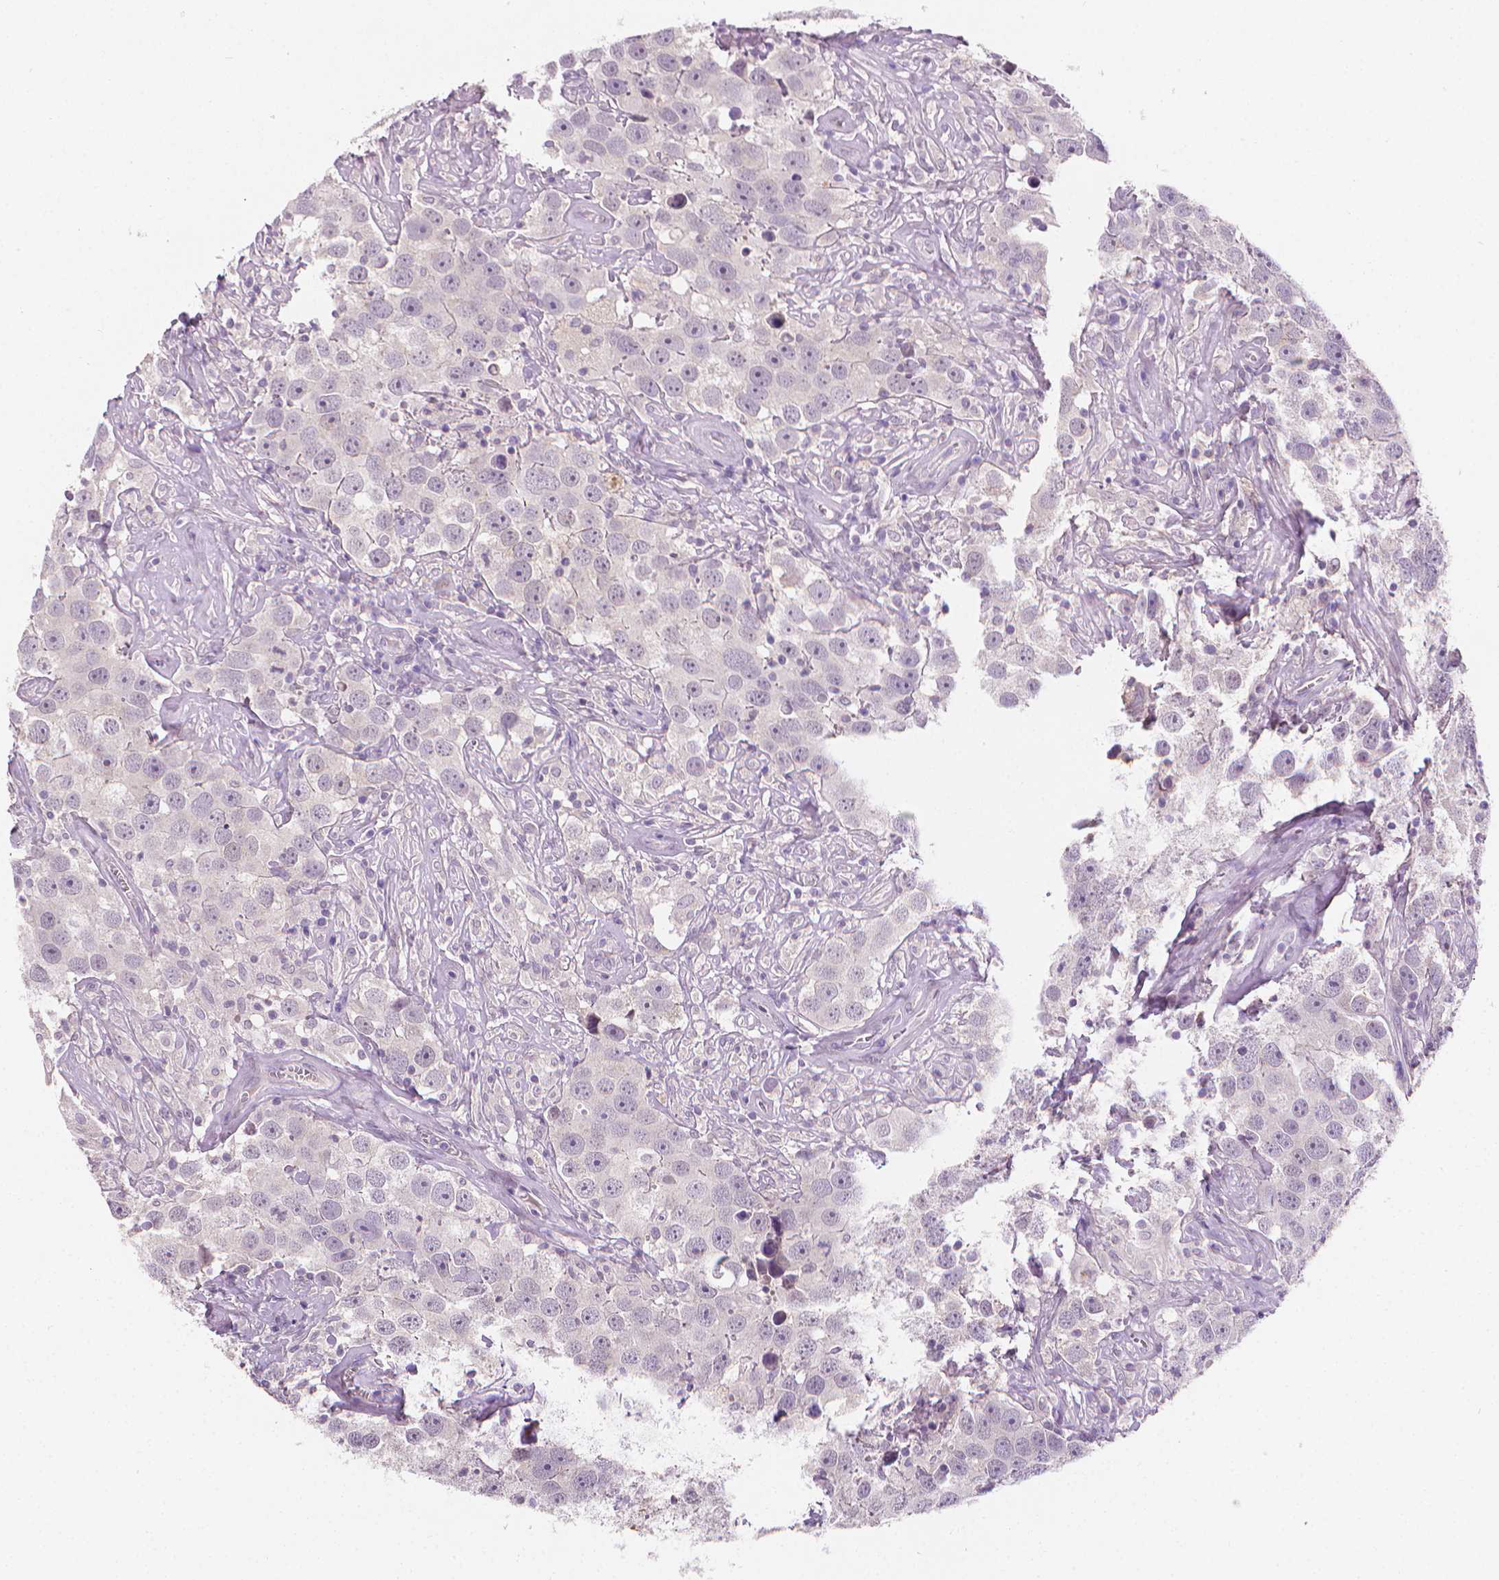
{"staining": {"intensity": "negative", "quantity": "none", "location": "none"}, "tissue": "testis cancer", "cell_type": "Tumor cells", "image_type": "cancer", "snomed": [{"axis": "morphology", "description": "Seminoma, NOS"}, {"axis": "topography", "description": "Testis"}], "caption": "This micrograph is of testis cancer (seminoma) stained with immunohistochemistry (IHC) to label a protein in brown with the nuclei are counter-stained blue. There is no staining in tumor cells. Nuclei are stained in blue.", "gene": "FASN", "patient": {"sex": "male", "age": 49}}